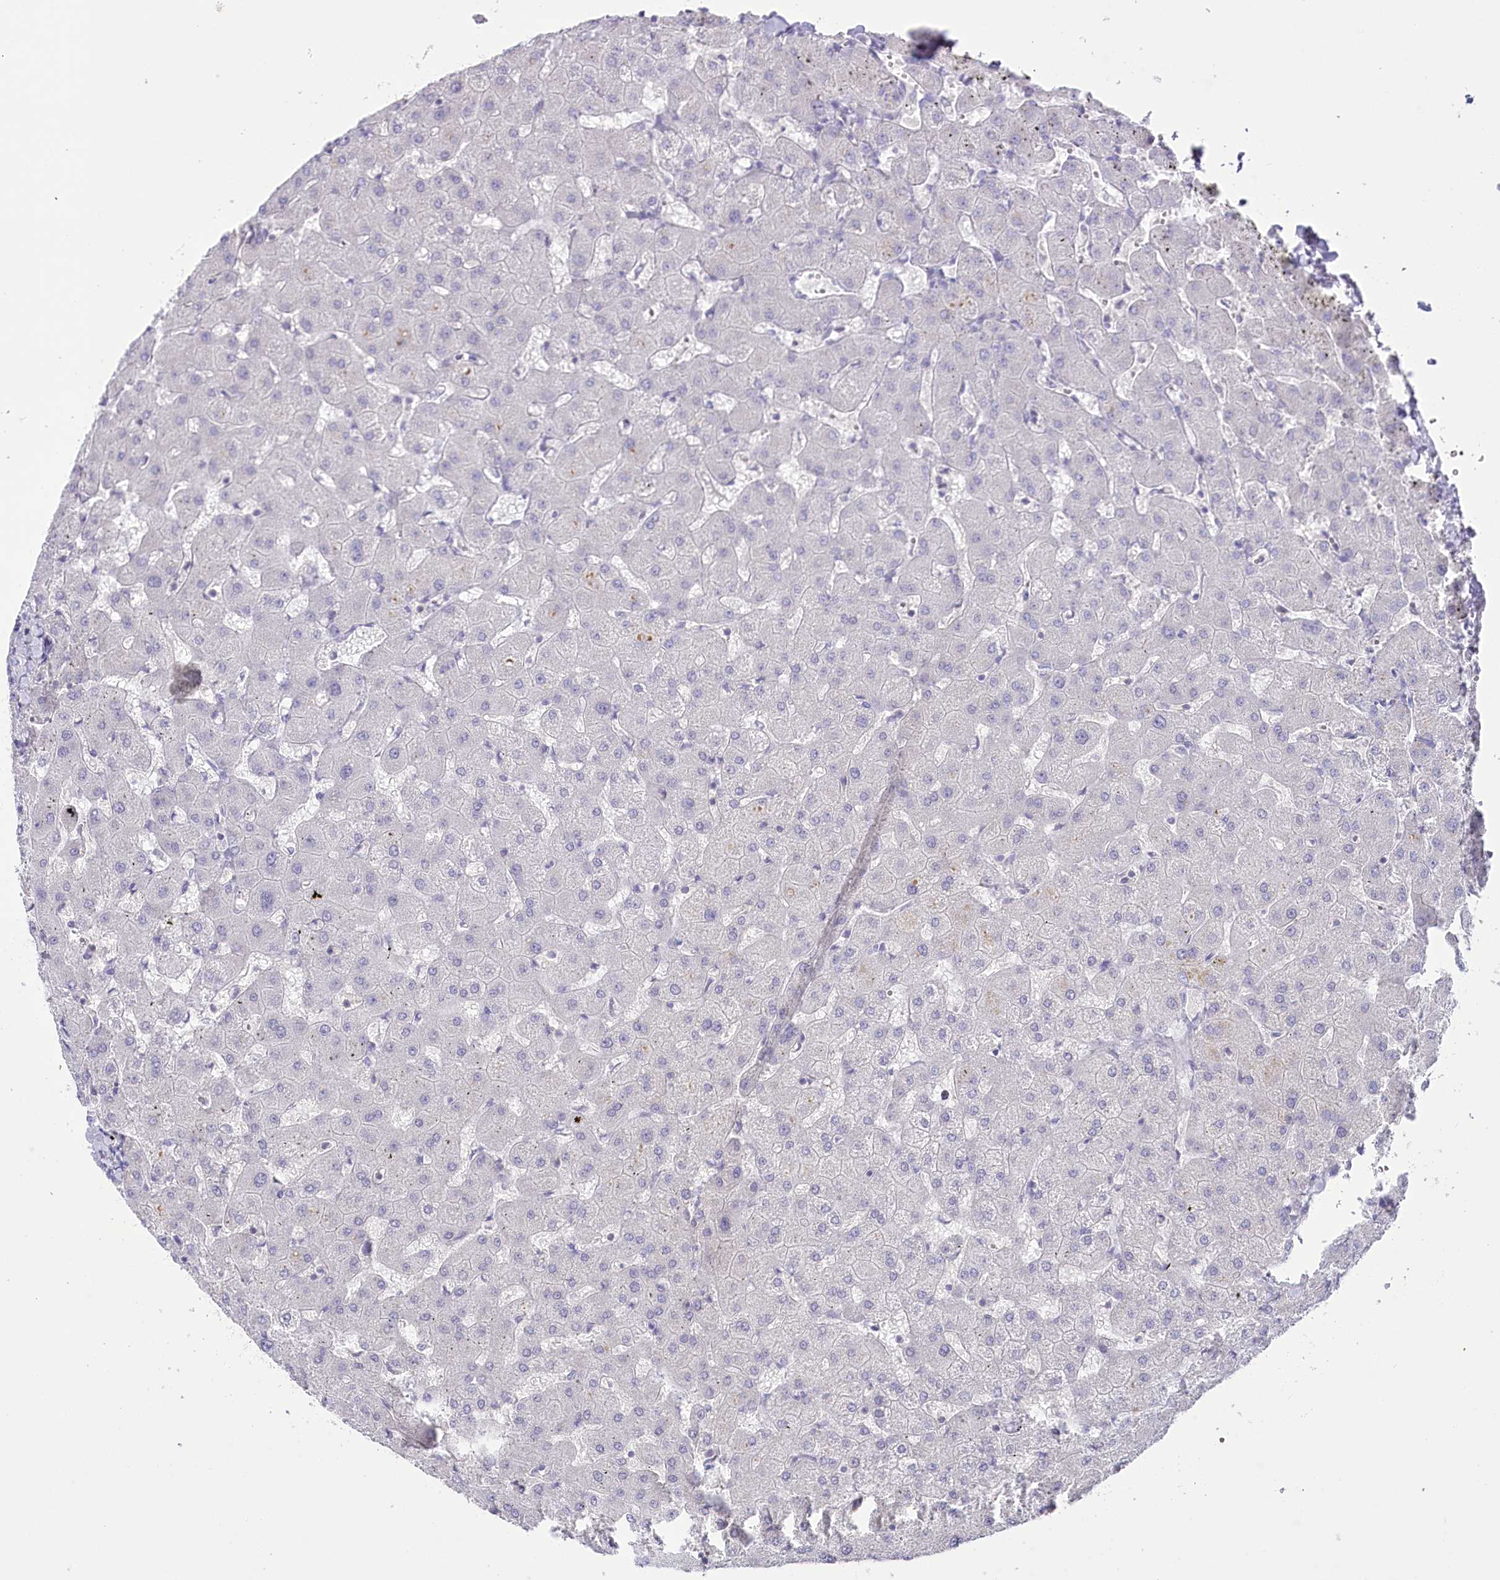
{"staining": {"intensity": "negative", "quantity": "none", "location": "none"}, "tissue": "liver", "cell_type": "Cholangiocytes", "image_type": "normal", "snomed": [{"axis": "morphology", "description": "Normal tissue, NOS"}, {"axis": "topography", "description": "Liver"}], "caption": "Image shows no protein staining in cholangiocytes of normal liver. (DAB immunohistochemistry (IHC), high magnification).", "gene": "MYOZ1", "patient": {"sex": "female", "age": 63}}